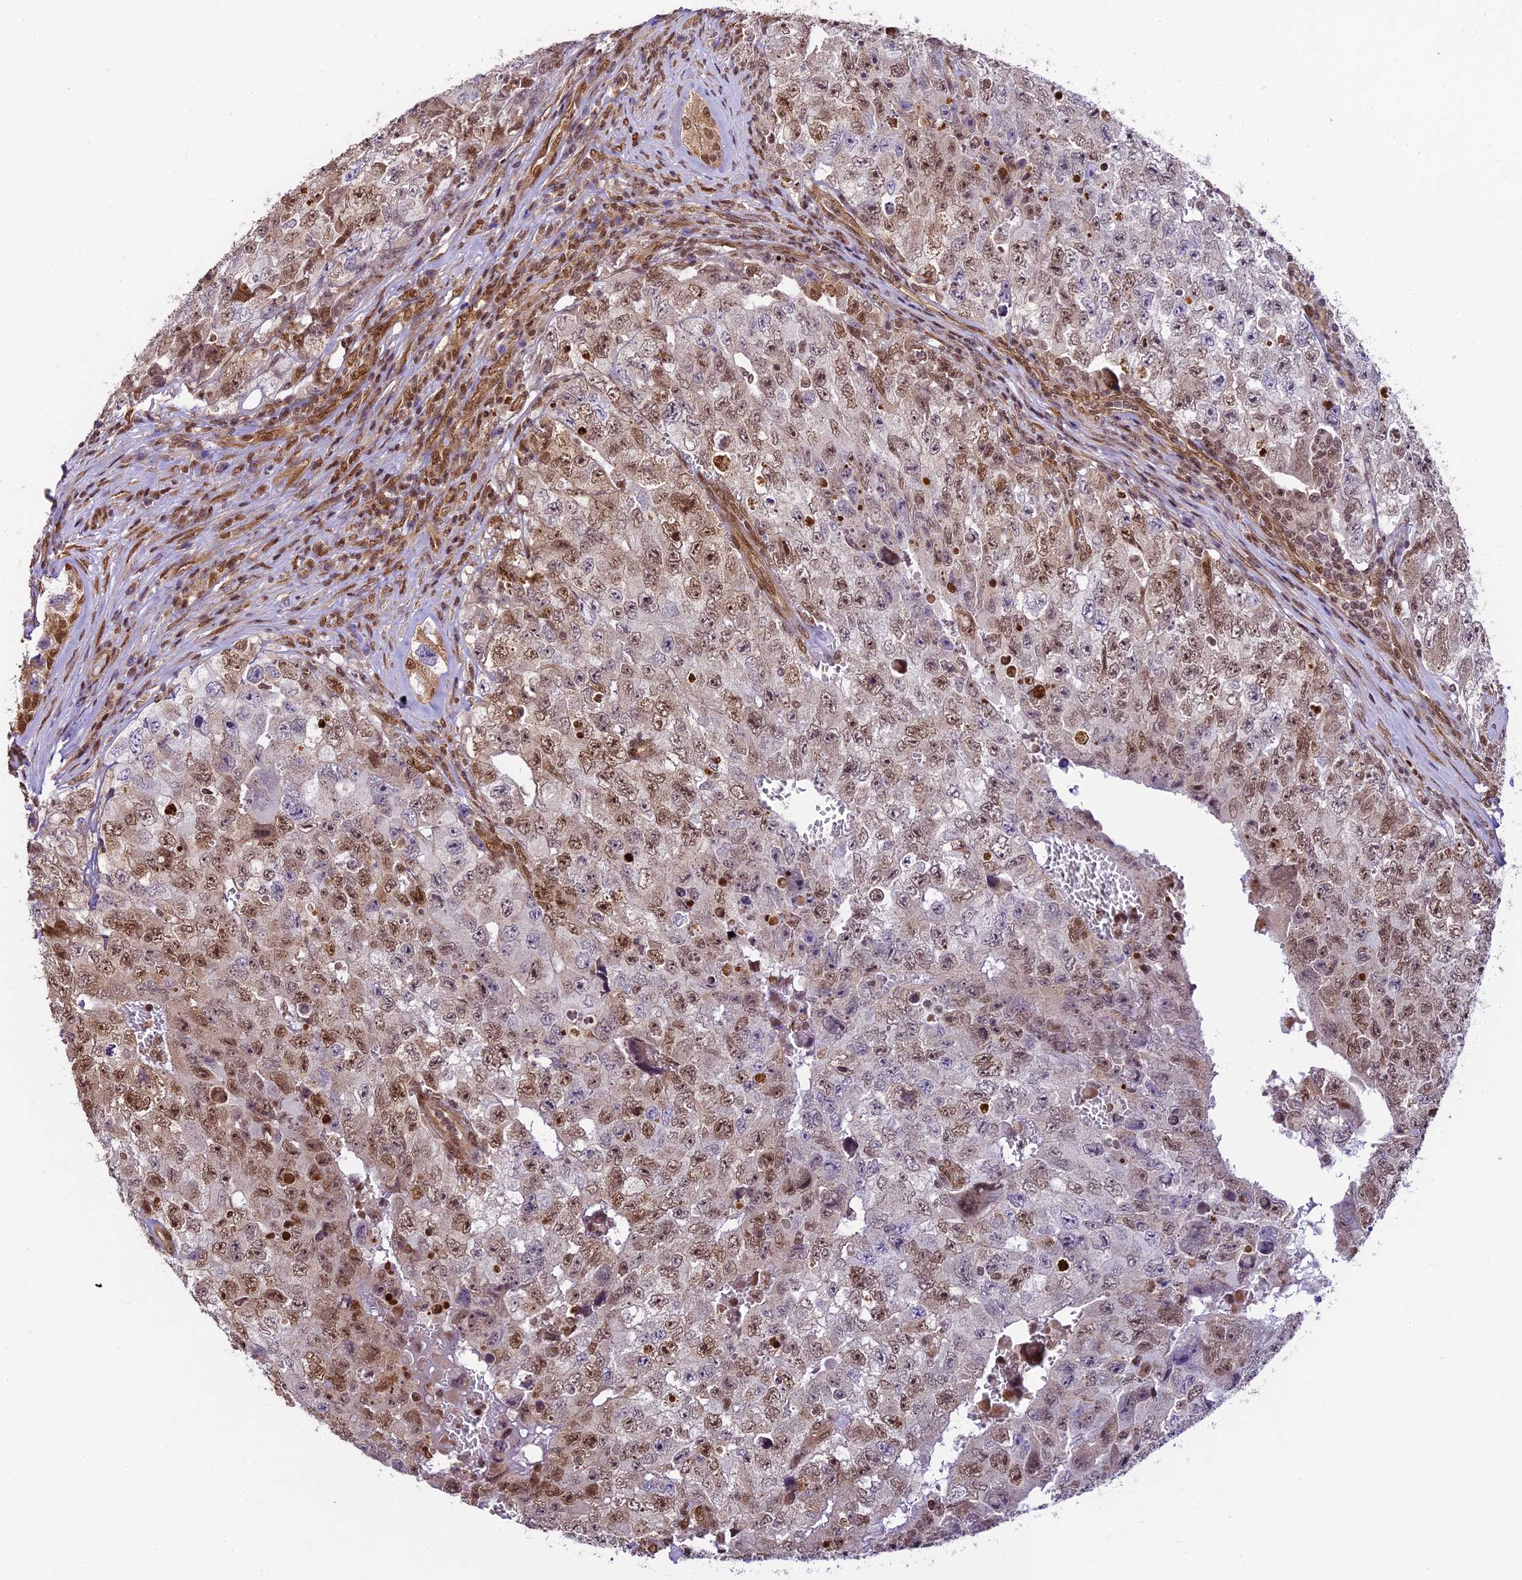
{"staining": {"intensity": "moderate", "quantity": "25%-75%", "location": "nuclear"}, "tissue": "testis cancer", "cell_type": "Tumor cells", "image_type": "cancer", "snomed": [{"axis": "morphology", "description": "Carcinoma, Embryonal, NOS"}, {"axis": "topography", "description": "Testis"}], "caption": "This is an image of immunohistochemistry (IHC) staining of embryonal carcinoma (testis), which shows moderate expression in the nuclear of tumor cells.", "gene": "TRIM22", "patient": {"sex": "male", "age": 17}}